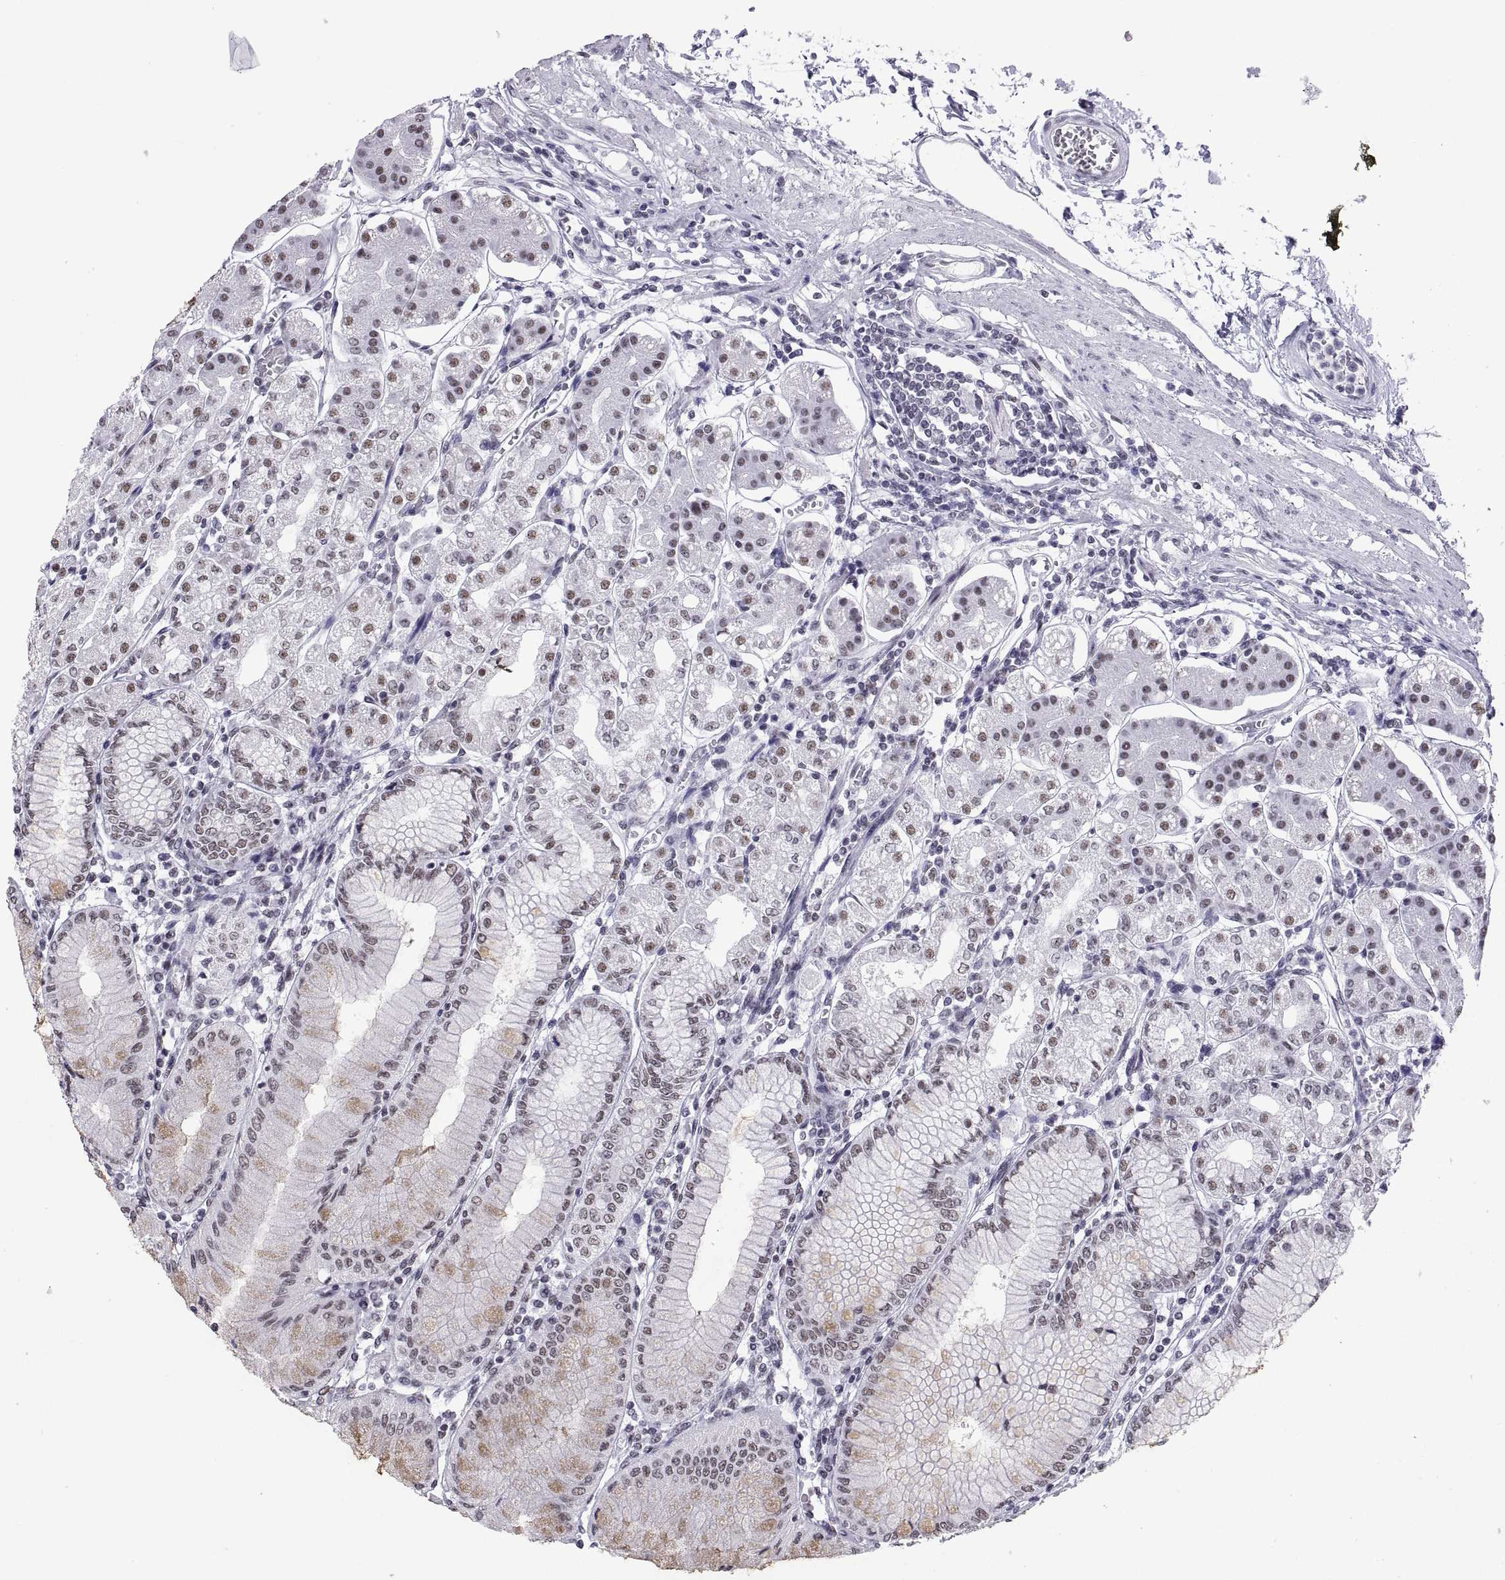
{"staining": {"intensity": "moderate", "quantity": "25%-75%", "location": "nuclear"}, "tissue": "stomach", "cell_type": "Glandular cells", "image_type": "normal", "snomed": [{"axis": "morphology", "description": "Normal tissue, NOS"}, {"axis": "topography", "description": "Skeletal muscle"}, {"axis": "topography", "description": "Stomach"}], "caption": "Immunohistochemistry of unremarkable stomach exhibits medium levels of moderate nuclear expression in about 25%-75% of glandular cells.", "gene": "NEUROD6", "patient": {"sex": "female", "age": 57}}